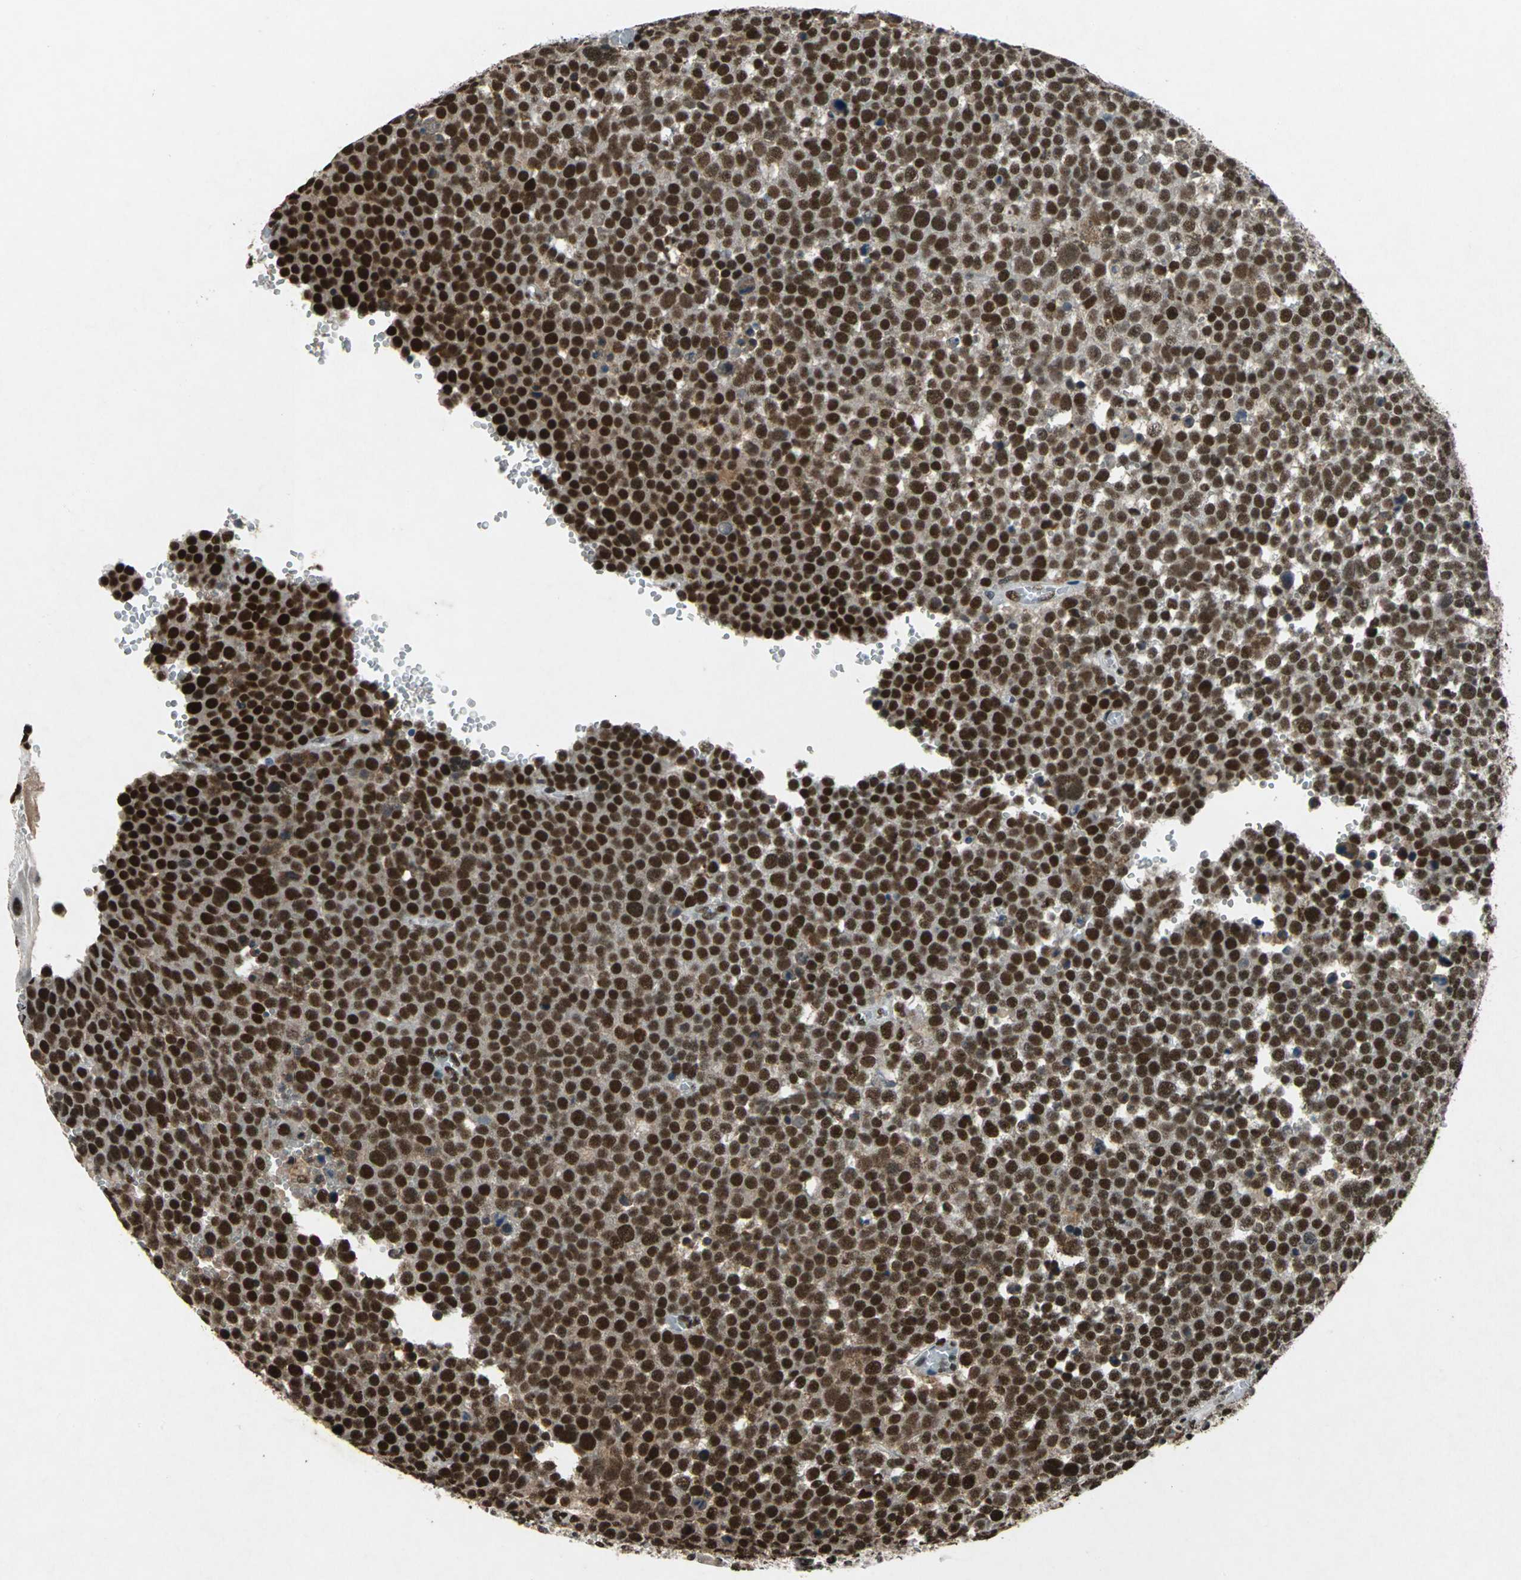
{"staining": {"intensity": "strong", "quantity": ">75%", "location": "nuclear"}, "tissue": "testis cancer", "cell_type": "Tumor cells", "image_type": "cancer", "snomed": [{"axis": "morphology", "description": "Seminoma, NOS"}, {"axis": "topography", "description": "Testis"}], "caption": "Immunohistochemistry (IHC) image of human testis cancer (seminoma) stained for a protein (brown), which shows high levels of strong nuclear positivity in approximately >75% of tumor cells.", "gene": "MTA2", "patient": {"sex": "male", "age": 71}}